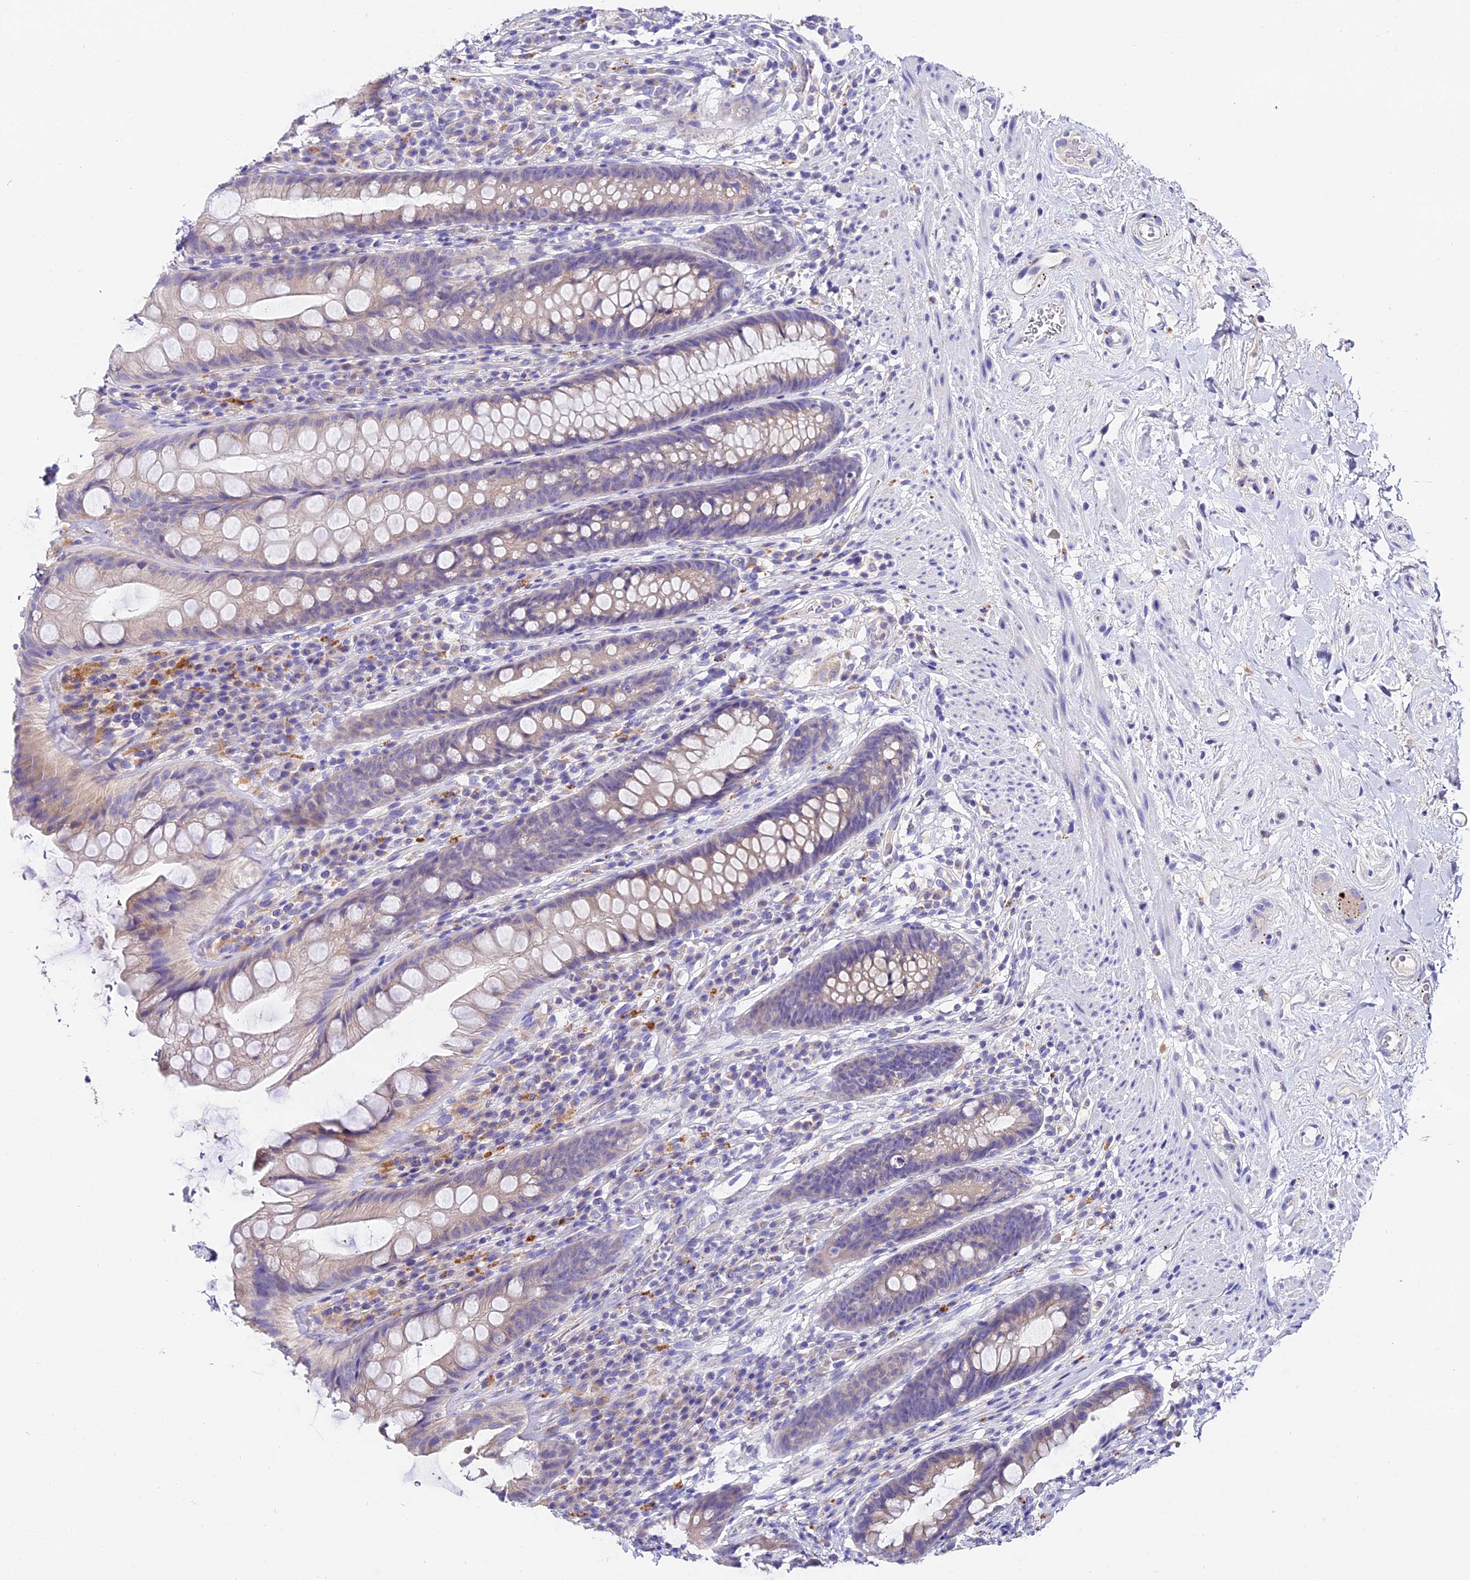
{"staining": {"intensity": "weak", "quantity": "<25%", "location": "cytoplasmic/membranous"}, "tissue": "rectum", "cell_type": "Glandular cells", "image_type": "normal", "snomed": [{"axis": "morphology", "description": "Normal tissue, NOS"}, {"axis": "topography", "description": "Rectum"}], "caption": "A photomicrograph of rectum stained for a protein displays no brown staining in glandular cells. (DAB (3,3'-diaminobenzidine) immunohistochemistry (IHC) with hematoxylin counter stain).", "gene": "LYPD6", "patient": {"sex": "male", "age": 74}}